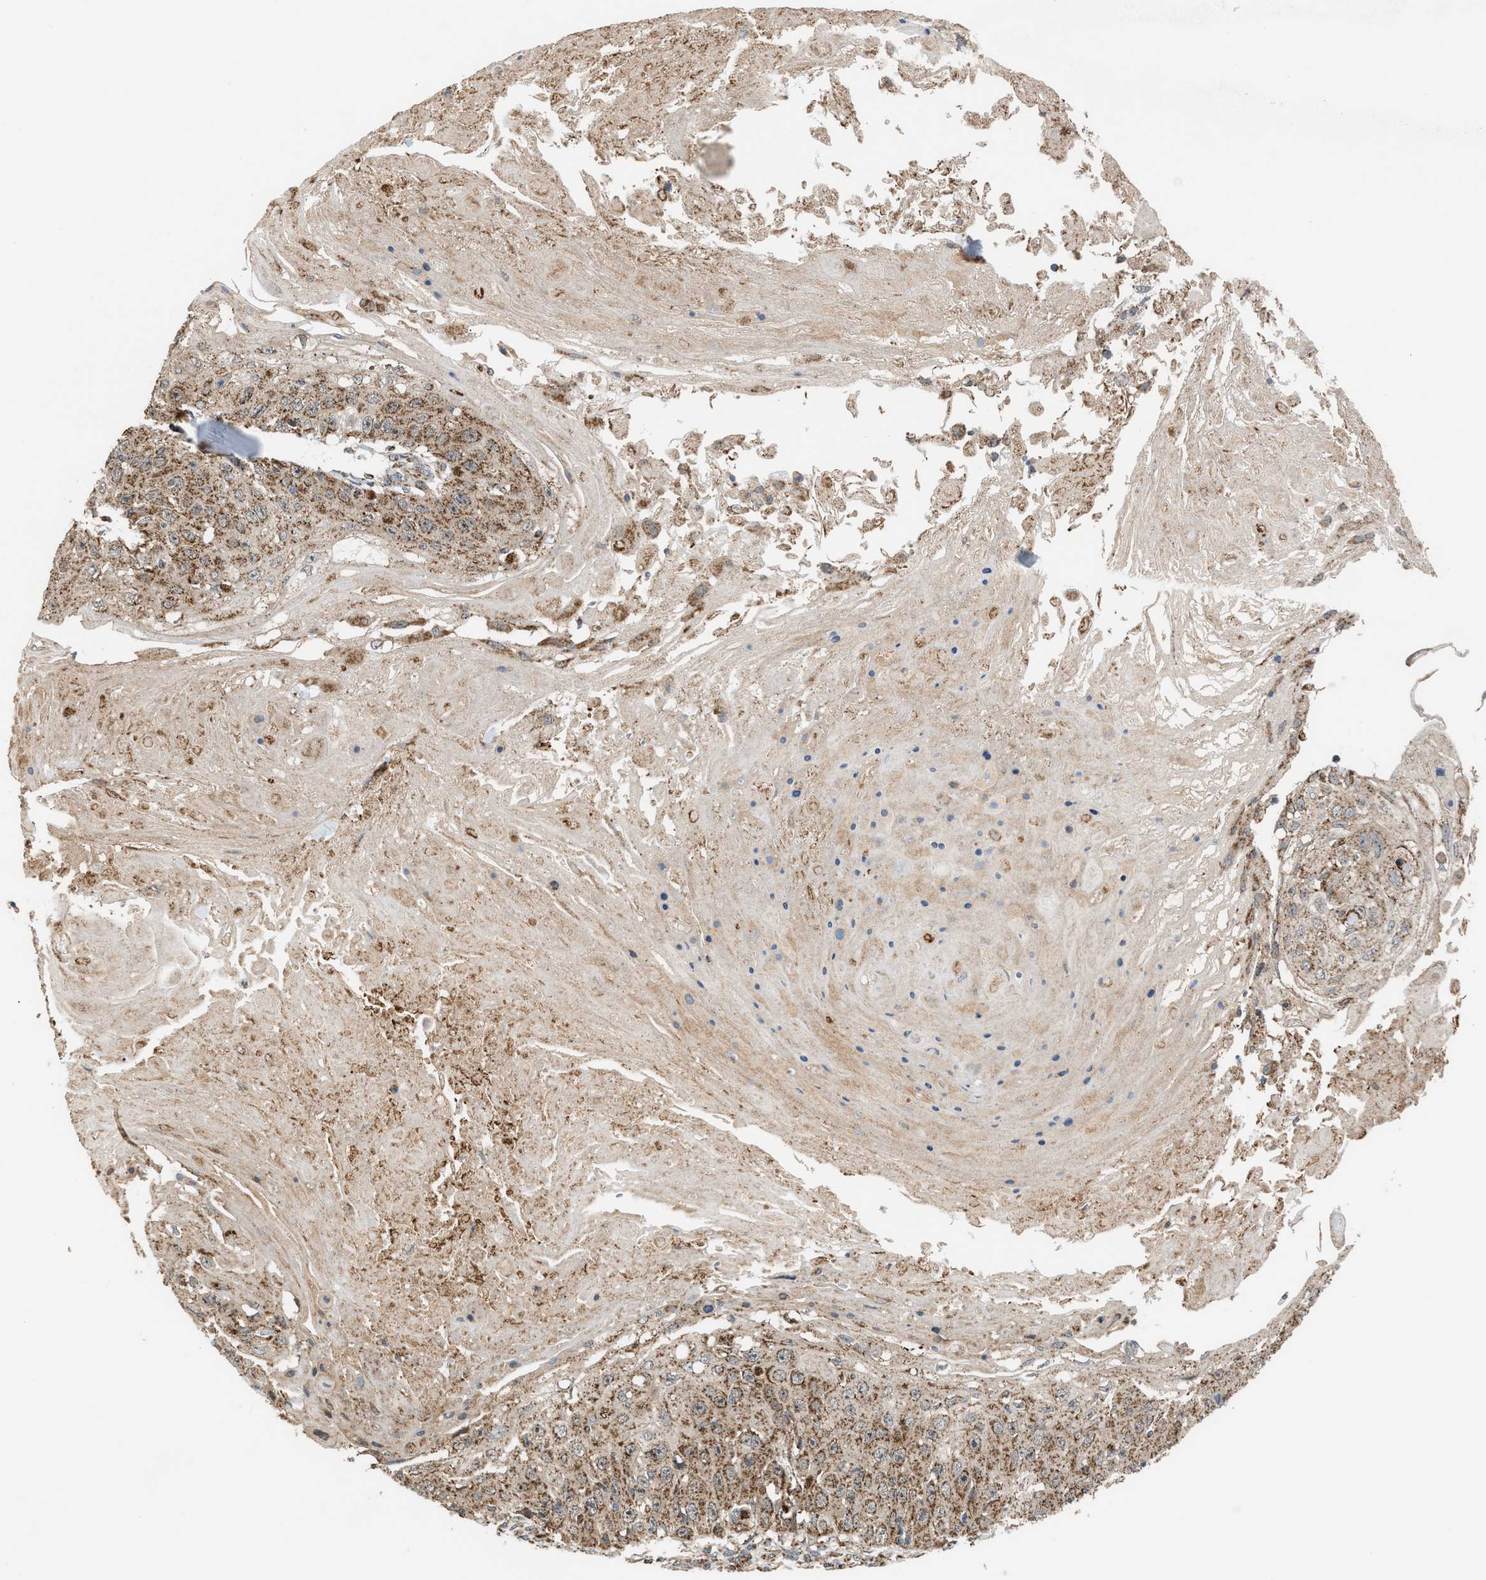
{"staining": {"intensity": "moderate", "quantity": ">75%", "location": "cytoplasmic/membranous"}, "tissue": "skin cancer", "cell_type": "Tumor cells", "image_type": "cancer", "snomed": [{"axis": "morphology", "description": "Squamous cell carcinoma, NOS"}, {"axis": "topography", "description": "Skin"}], "caption": "Moderate cytoplasmic/membranous positivity is identified in about >75% of tumor cells in skin cancer.", "gene": "SGSM2", "patient": {"sex": "male", "age": 86}}